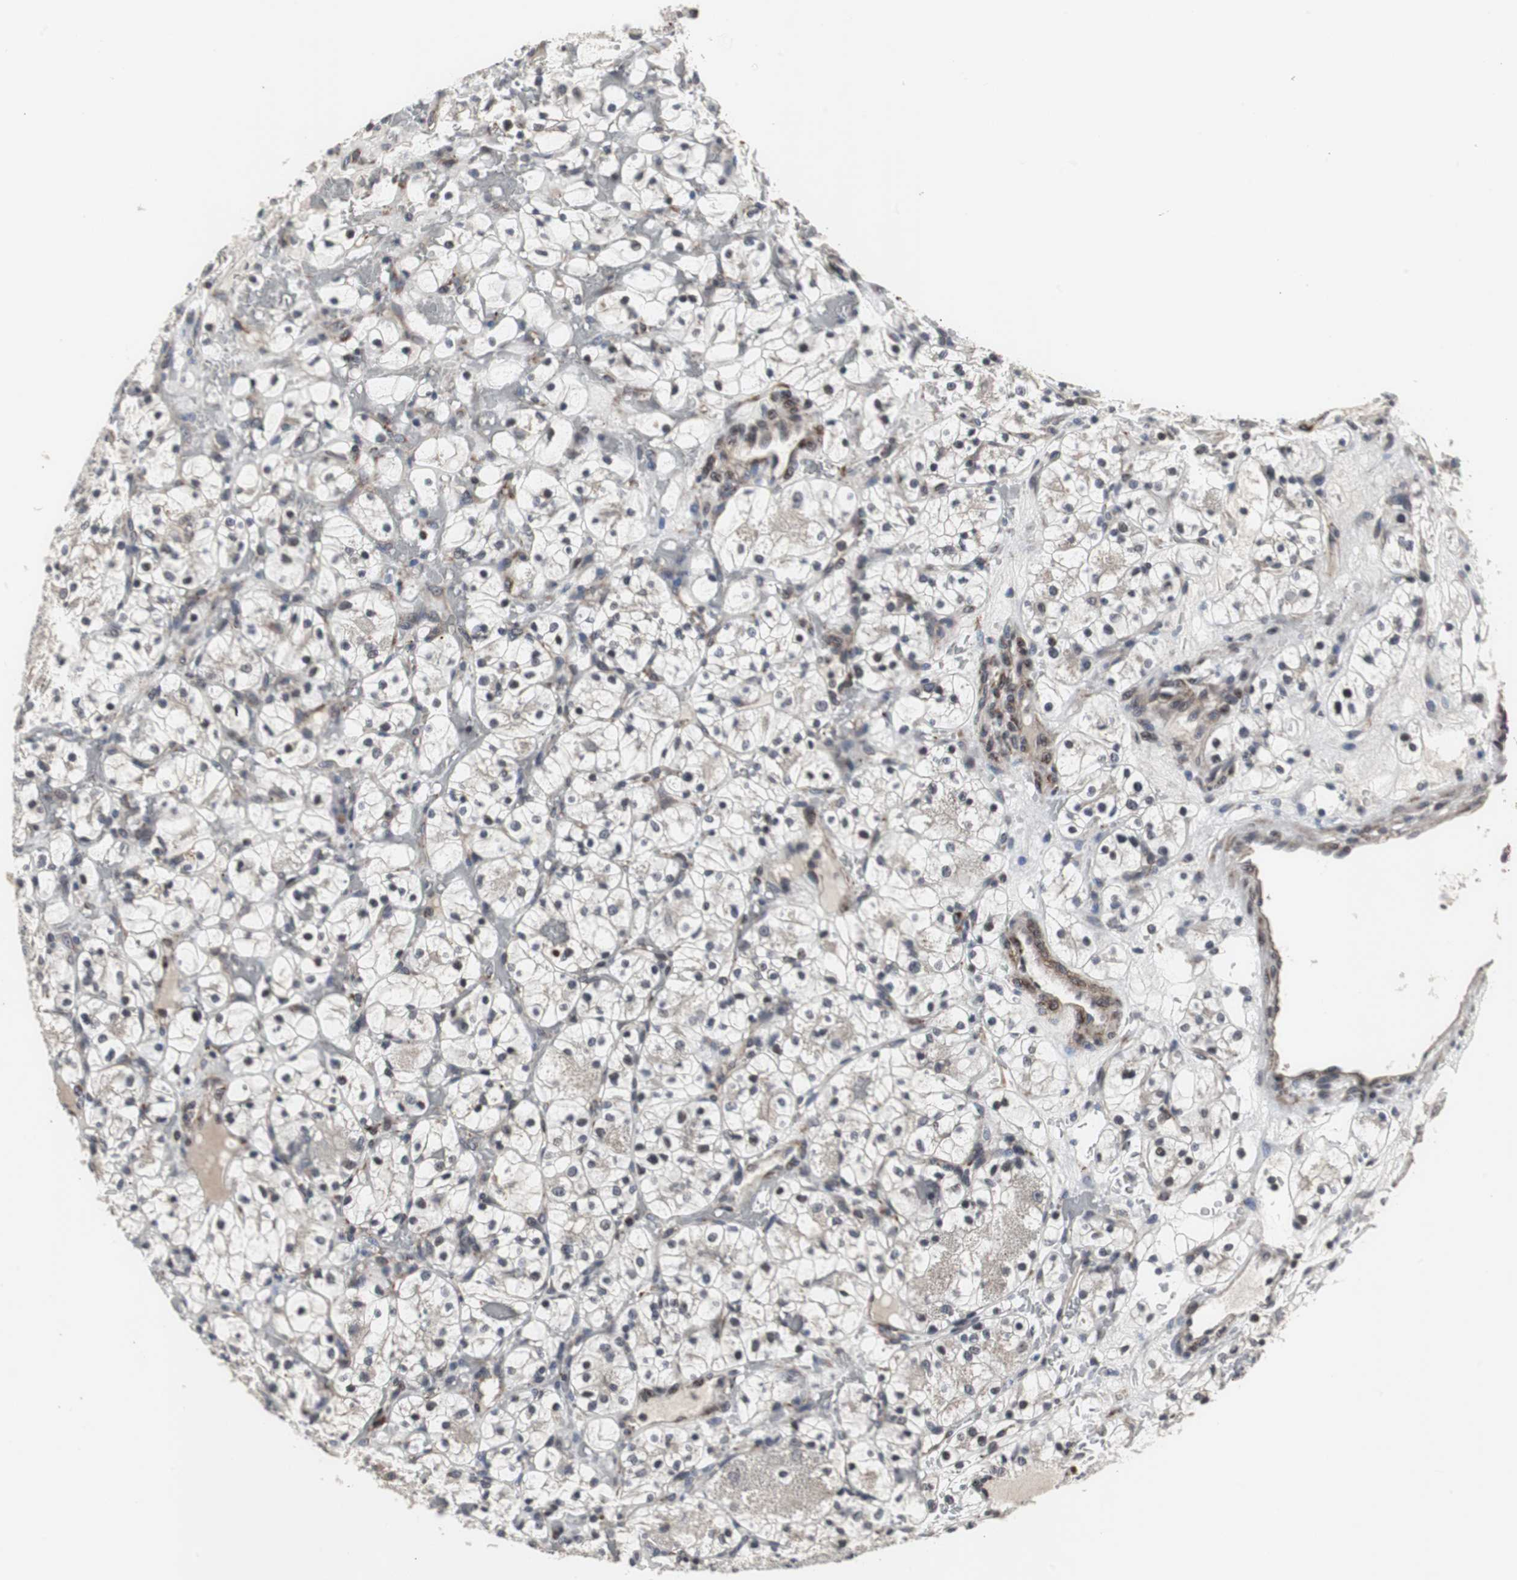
{"staining": {"intensity": "weak", "quantity": "<25%", "location": "cytoplasmic/membranous"}, "tissue": "renal cancer", "cell_type": "Tumor cells", "image_type": "cancer", "snomed": [{"axis": "morphology", "description": "Adenocarcinoma, NOS"}, {"axis": "topography", "description": "Kidney"}], "caption": "Photomicrograph shows no protein expression in tumor cells of renal cancer tissue.", "gene": "CRADD", "patient": {"sex": "female", "age": 60}}